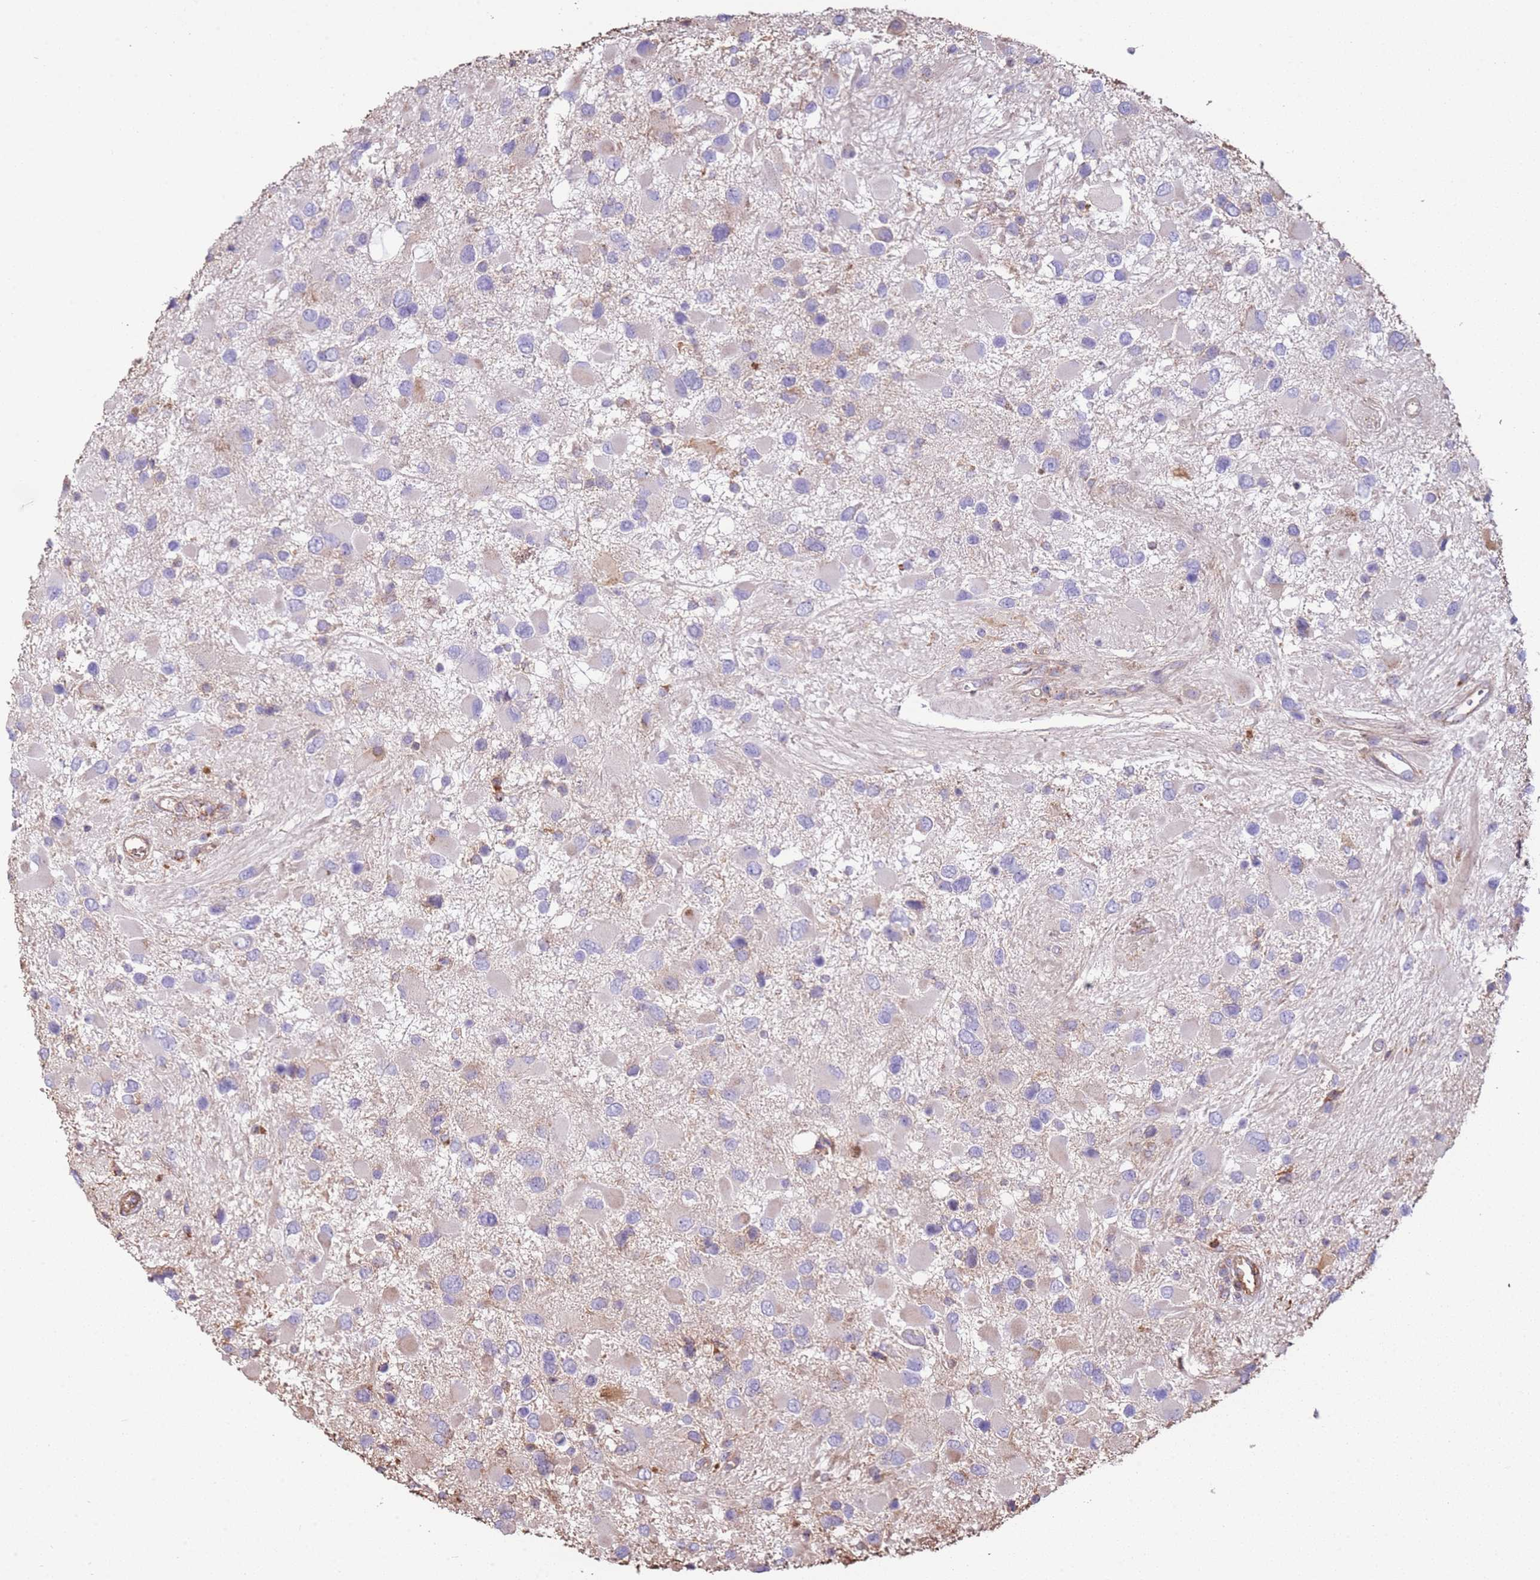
{"staining": {"intensity": "negative", "quantity": "none", "location": "none"}, "tissue": "glioma", "cell_type": "Tumor cells", "image_type": "cancer", "snomed": [{"axis": "morphology", "description": "Glioma, malignant, High grade"}, {"axis": "topography", "description": "Brain"}], "caption": "Immunohistochemistry (IHC) histopathology image of human glioma stained for a protein (brown), which displays no staining in tumor cells.", "gene": "NDUFAF4", "patient": {"sex": "male", "age": 53}}